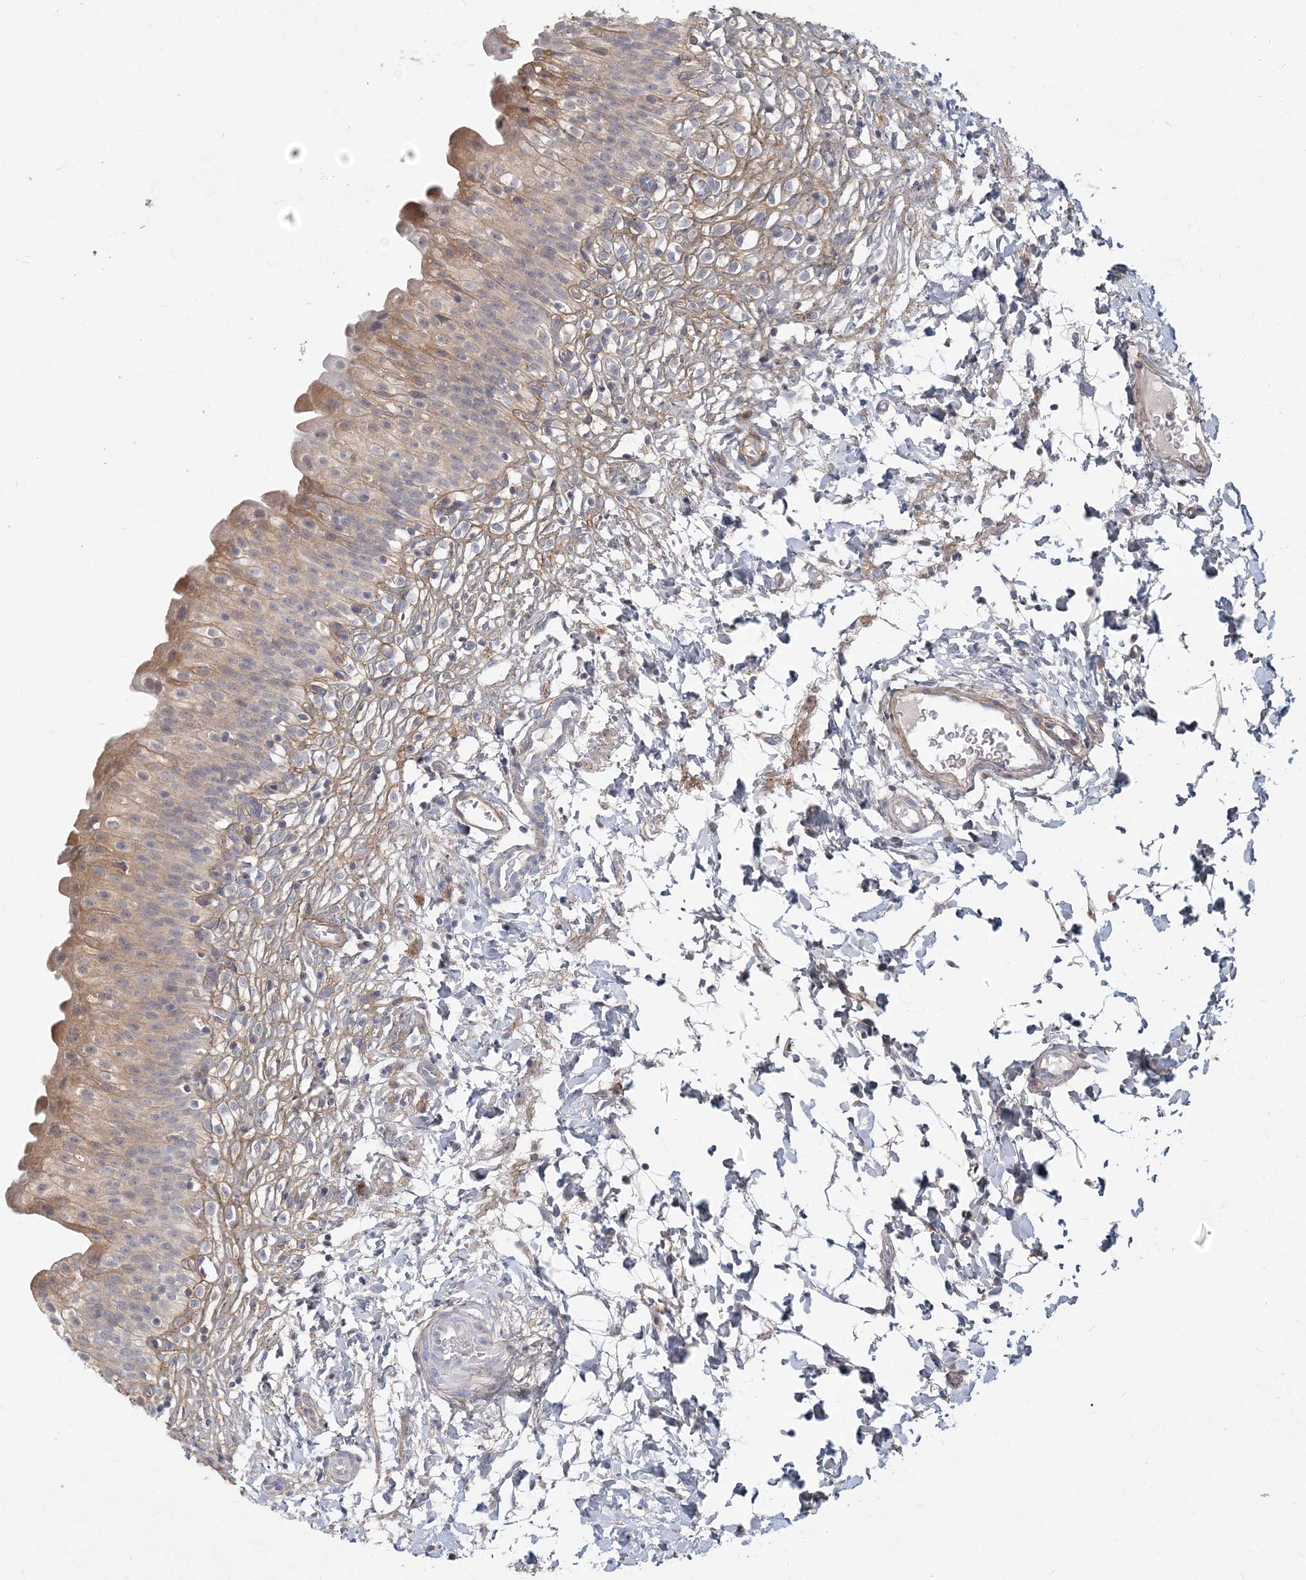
{"staining": {"intensity": "weak", "quantity": "25%-75%", "location": "cytoplasmic/membranous"}, "tissue": "urinary bladder", "cell_type": "Urothelial cells", "image_type": "normal", "snomed": [{"axis": "morphology", "description": "Normal tissue, NOS"}, {"axis": "topography", "description": "Urinary bladder"}], "caption": "Immunohistochemical staining of unremarkable human urinary bladder displays weak cytoplasmic/membranous protein positivity in about 25%-75% of urothelial cells.", "gene": "GMPPA", "patient": {"sex": "male", "age": 55}}